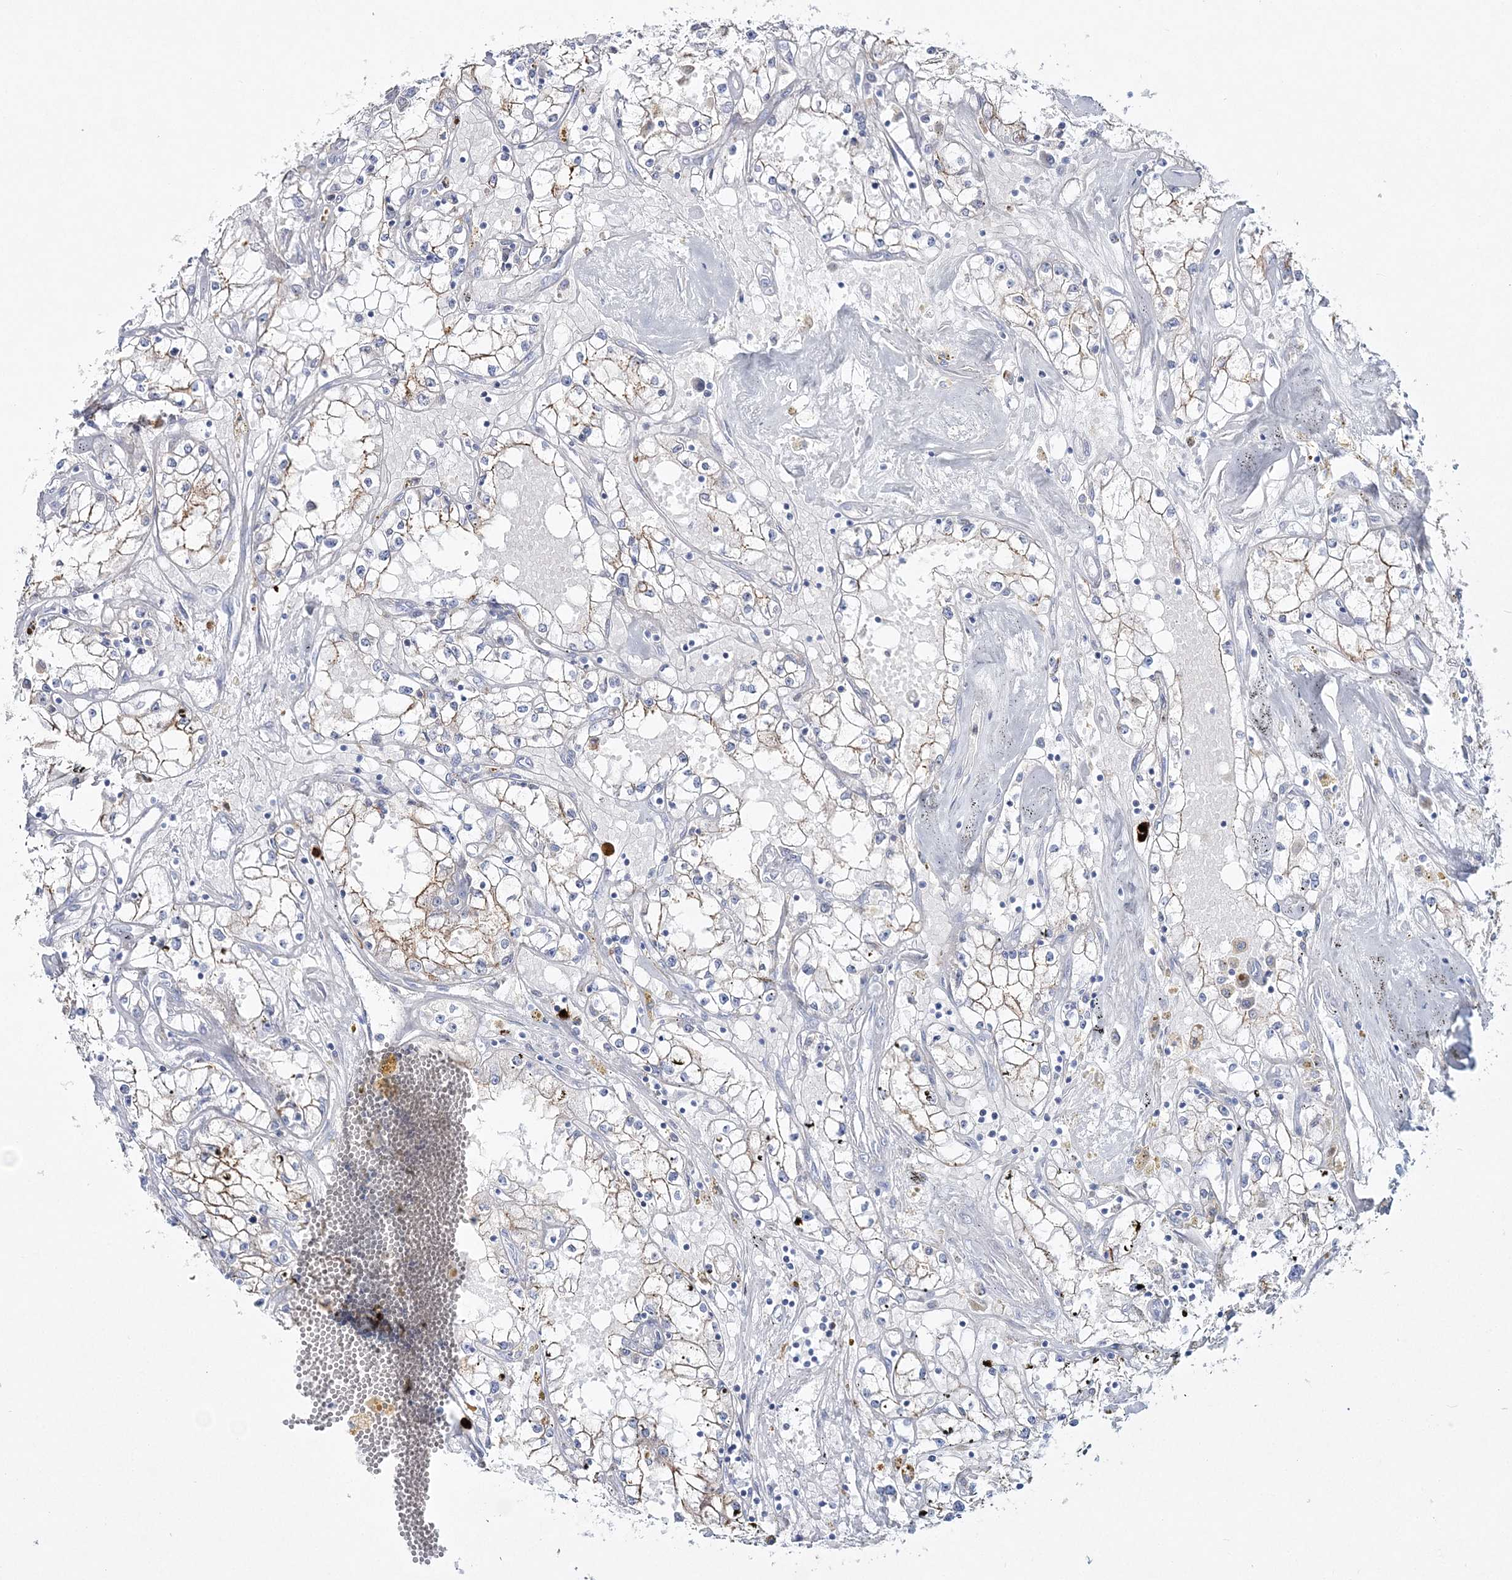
{"staining": {"intensity": "weak", "quantity": "<25%", "location": "cytoplasmic/membranous"}, "tissue": "renal cancer", "cell_type": "Tumor cells", "image_type": "cancer", "snomed": [{"axis": "morphology", "description": "Adenocarcinoma, NOS"}, {"axis": "topography", "description": "Kidney"}], "caption": "Photomicrograph shows no significant protein staining in tumor cells of renal cancer.", "gene": "WDSUB1", "patient": {"sex": "male", "age": 56}}